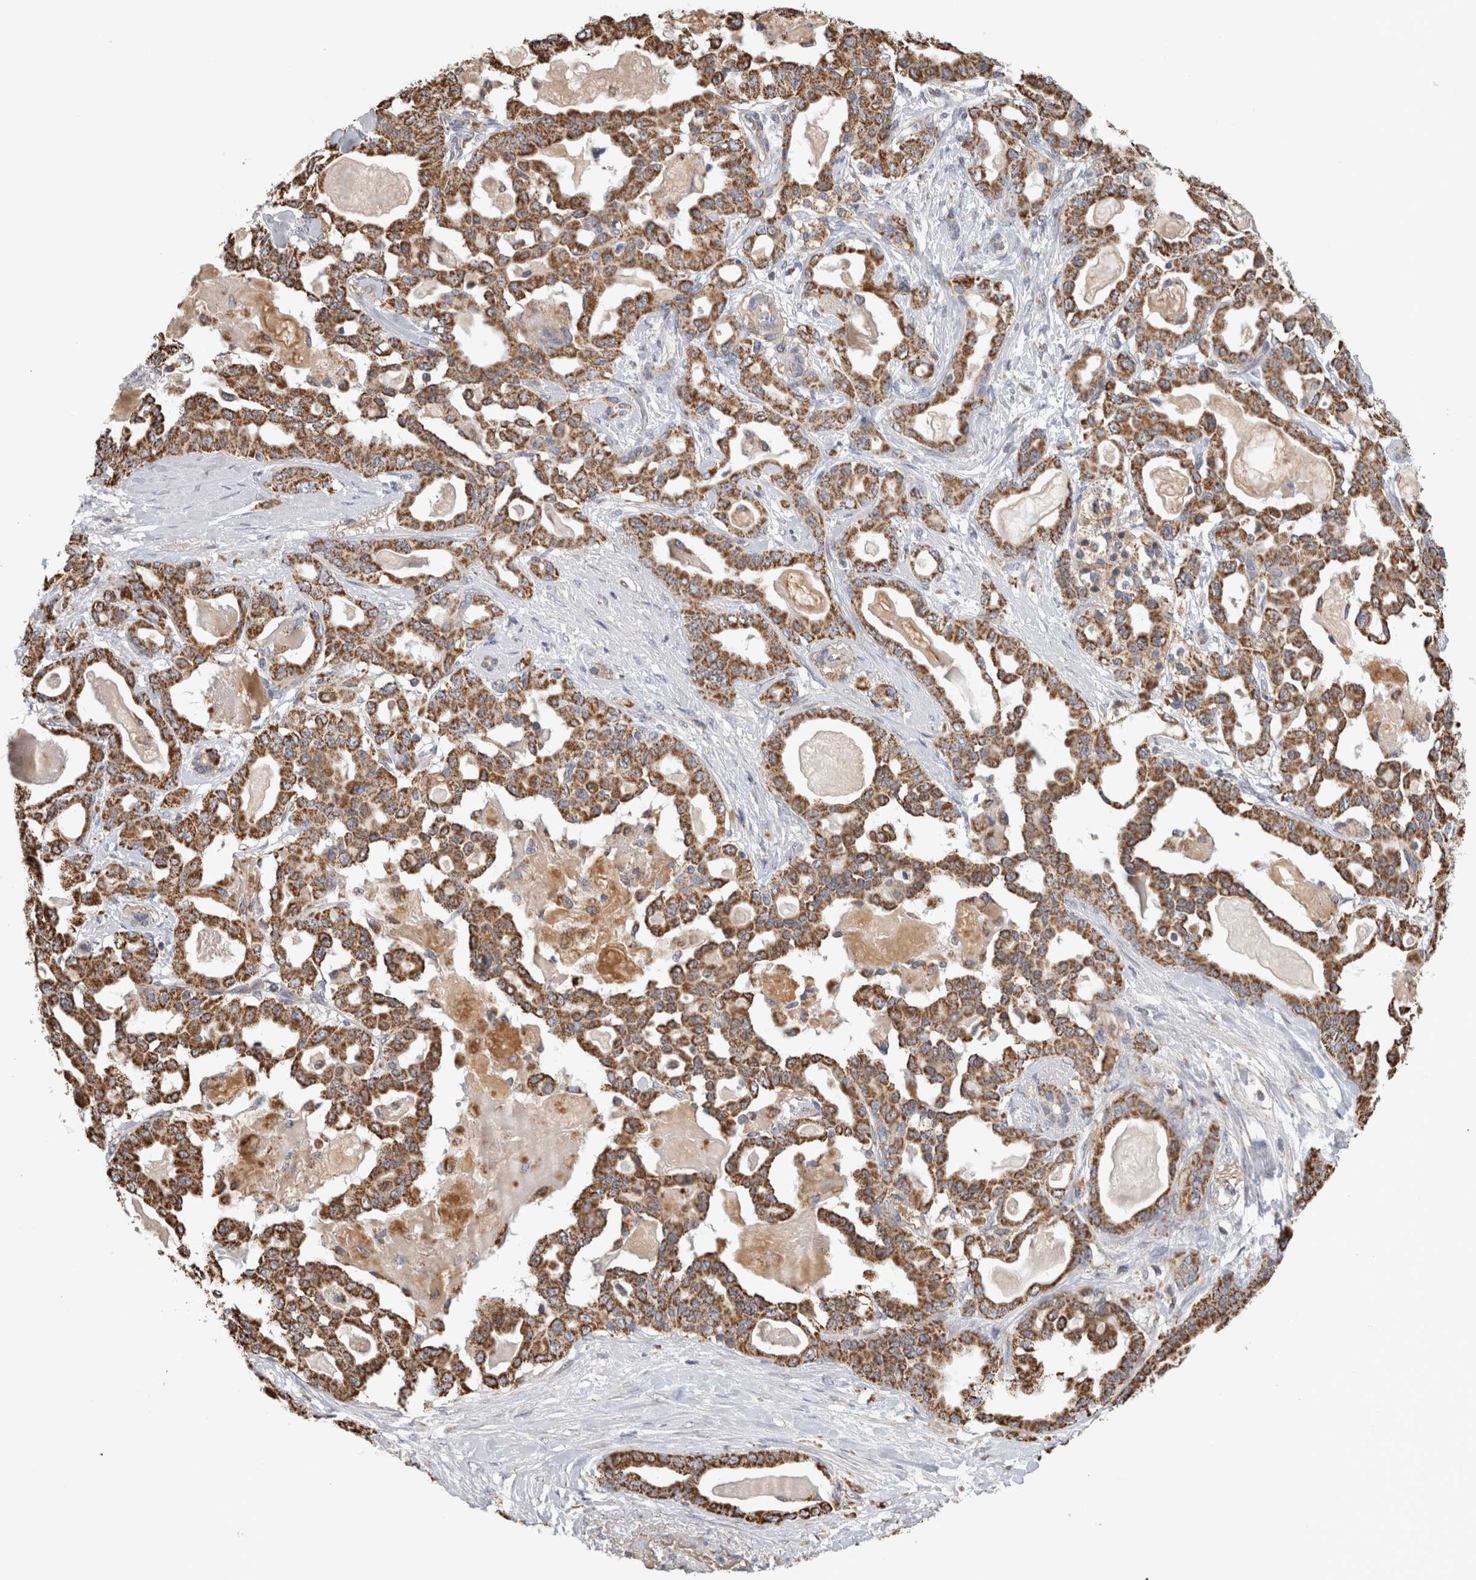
{"staining": {"intensity": "strong", "quantity": ">75%", "location": "cytoplasmic/membranous"}, "tissue": "pancreatic cancer", "cell_type": "Tumor cells", "image_type": "cancer", "snomed": [{"axis": "morphology", "description": "Adenocarcinoma, NOS"}, {"axis": "topography", "description": "Pancreas"}], "caption": "Tumor cells demonstrate strong cytoplasmic/membranous positivity in approximately >75% of cells in pancreatic cancer. The staining is performed using DAB brown chromogen to label protein expression. The nuclei are counter-stained blue using hematoxylin.", "gene": "ST8SIA1", "patient": {"sex": "male", "age": 63}}